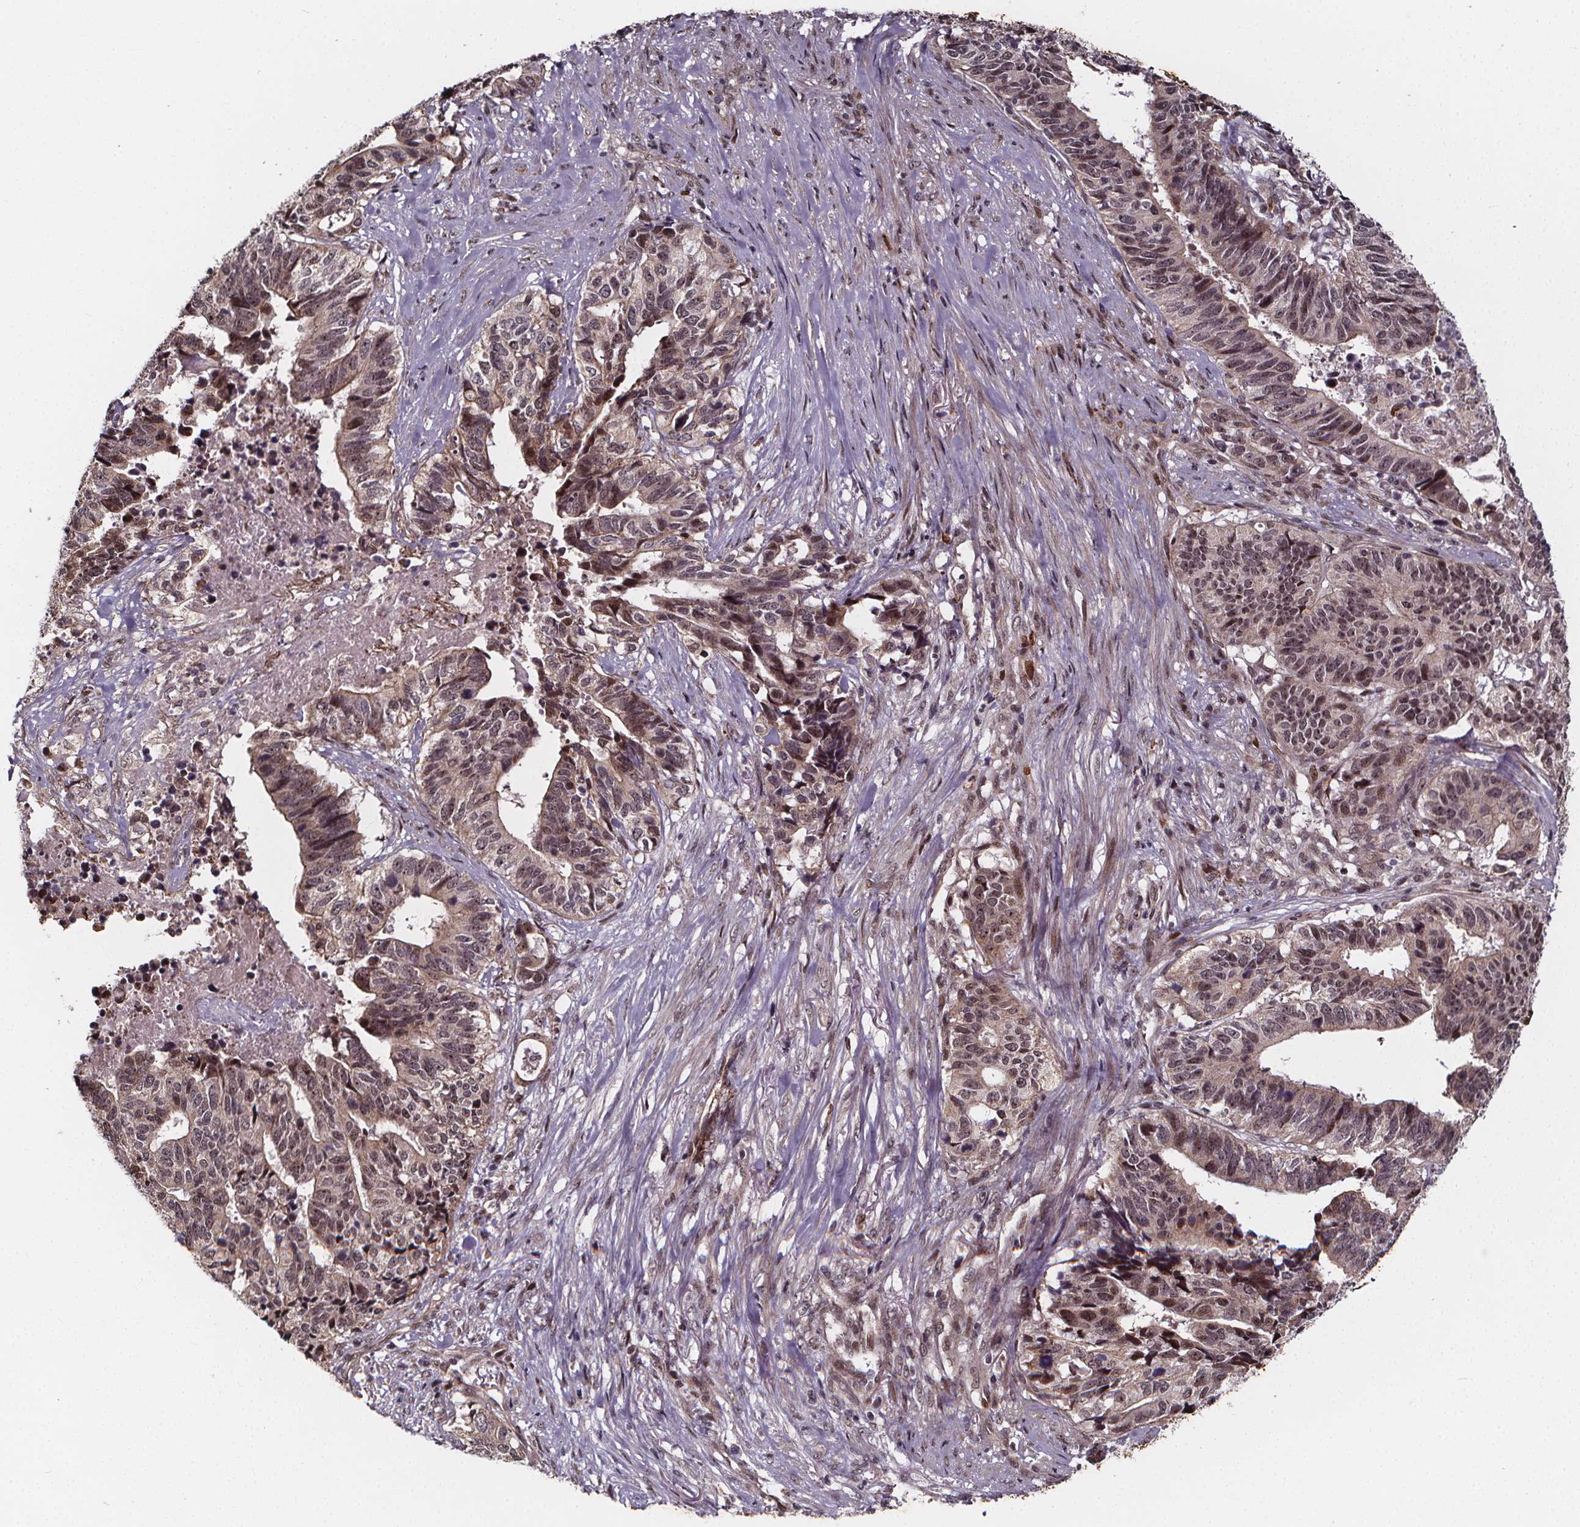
{"staining": {"intensity": "weak", "quantity": "25%-75%", "location": "nuclear"}, "tissue": "stomach cancer", "cell_type": "Tumor cells", "image_type": "cancer", "snomed": [{"axis": "morphology", "description": "Adenocarcinoma, NOS"}, {"axis": "topography", "description": "Stomach, upper"}], "caption": "Stomach cancer (adenocarcinoma) tissue displays weak nuclear expression in approximately 25%-75% of tumor cells", "gene": "DDIT3", "patient": {"sex": "female", "age": 67}}